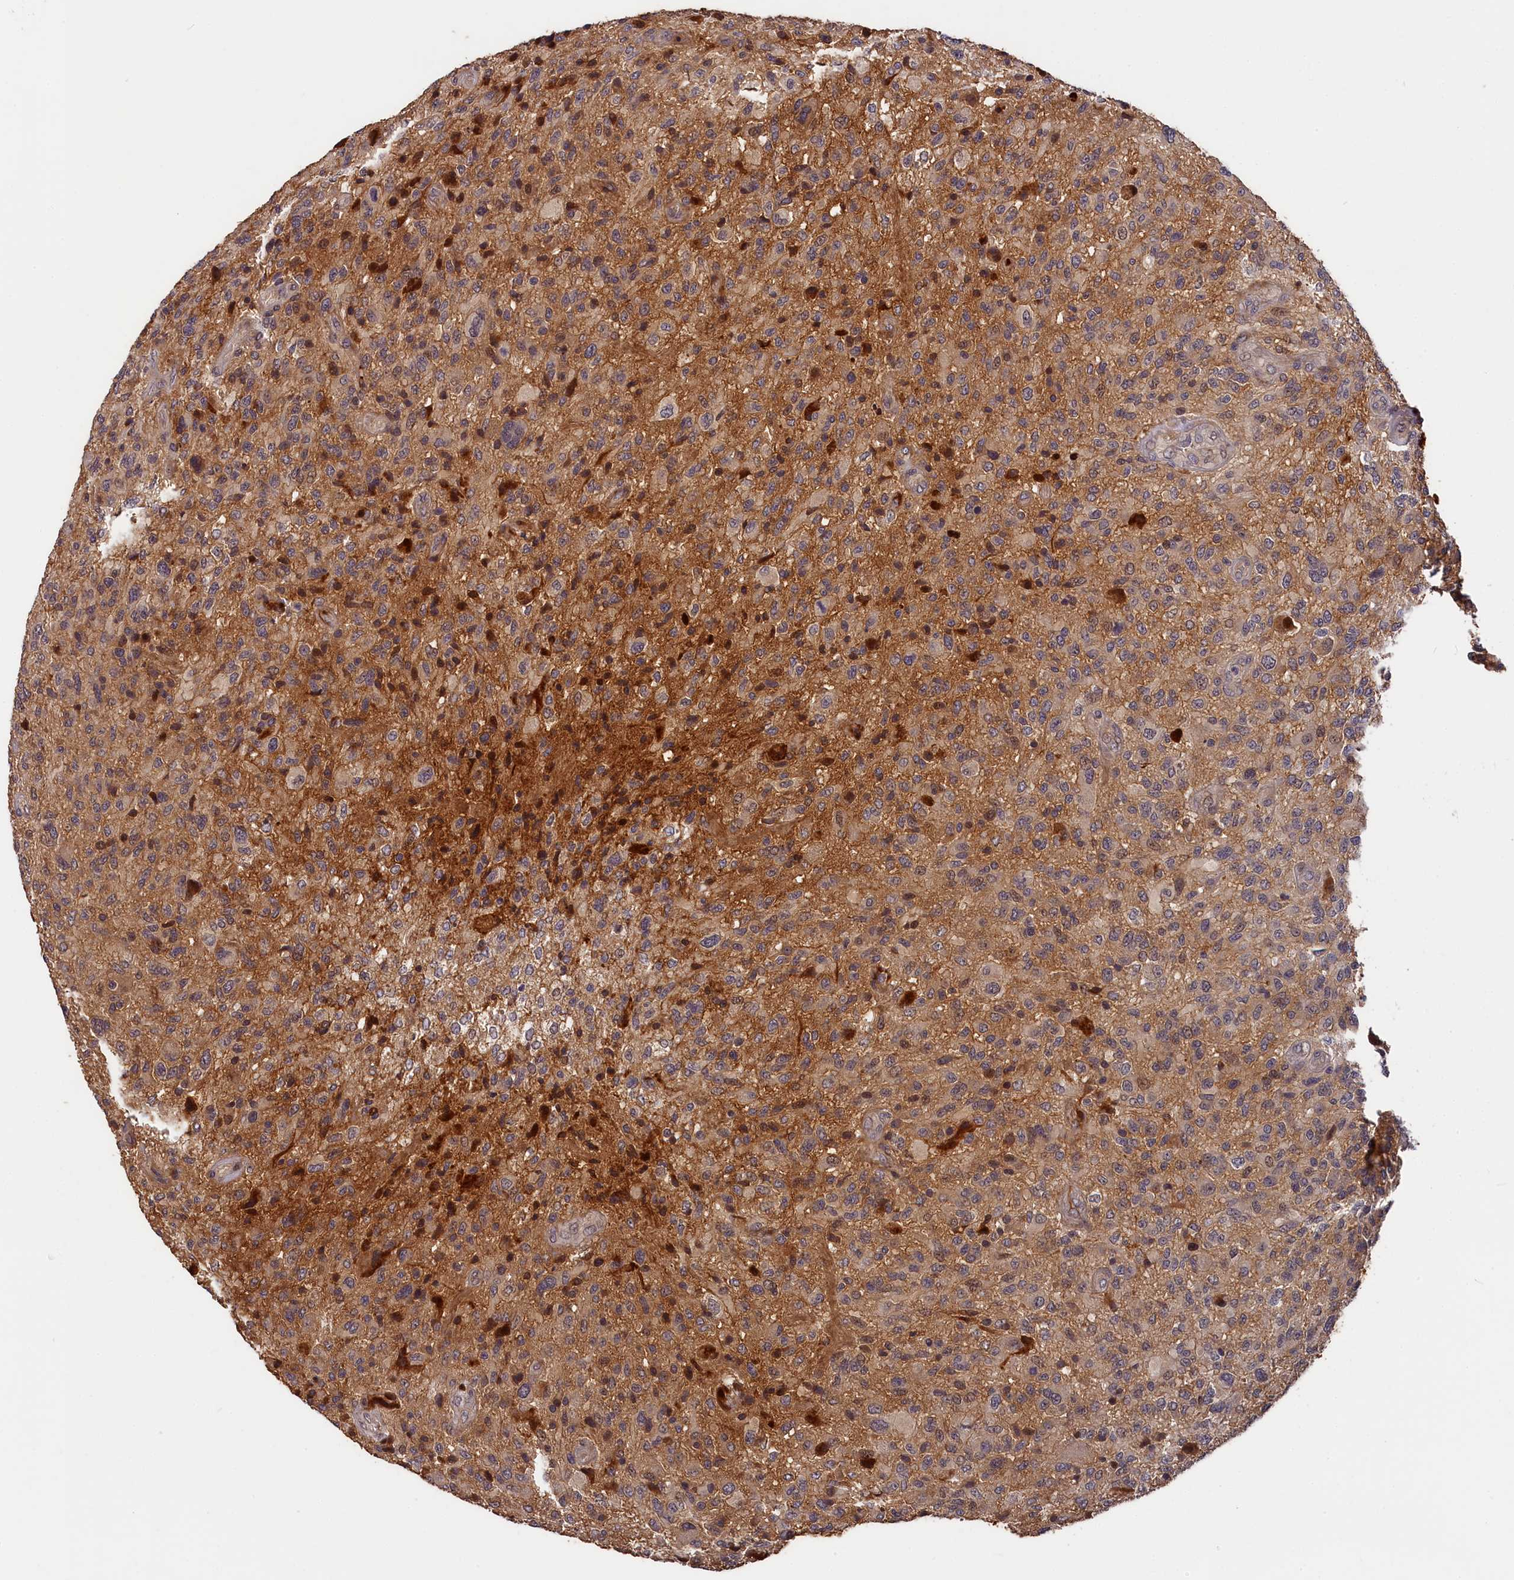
{"staining": {"intensity": "weak", "quantity": "<25%", "location": "cytoplasmic/membranous"}, "tissue": "glioma", "cell_type": "Tumor cells", "image_type": "cancer", "snomed": [{"axis": "morphology", "description": "Glioma, malignant, High grade"}, {"axis": "topography", "description": "Brain"}], "caption": "High magnification brightfield microscopy of high-grade glioma (malignant) stained with DAB (3,3'-diaminobenzidine) (brown) and counterstained with hematoxylin (blue): tumor cells show no significant positivity.", "gene": "ITIH1", "patient": {"sex": "male", "age": 47}}